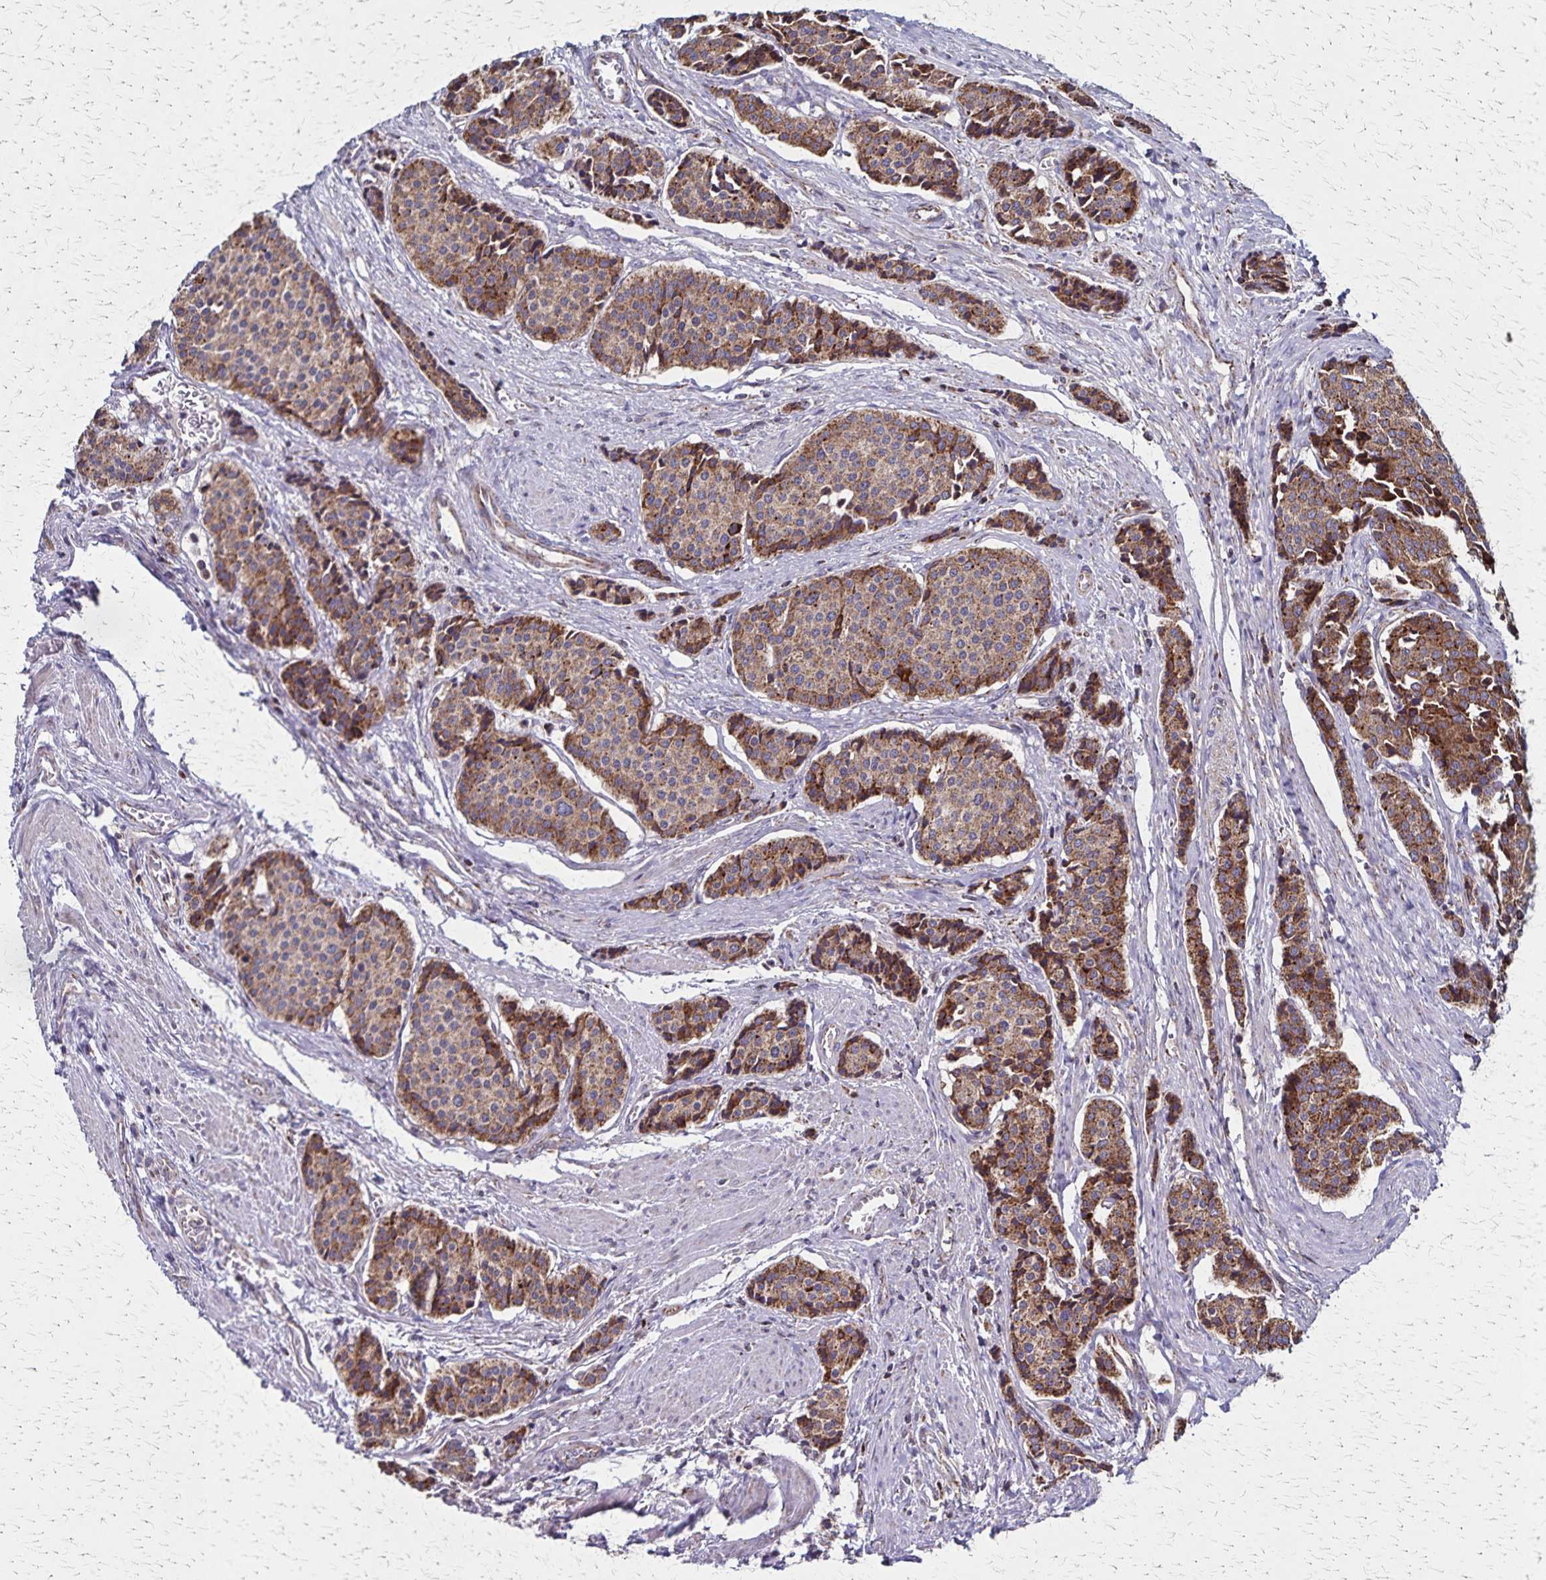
{"staining": {"intensity": "moderate", "quantity": ">75%", "location": "cytoplasmic/membranous"}, "tissue": "carcinoid", "cell_type": "Tumor cells", "image_type": "cancer", "snomed": [{"axis": "morphology", "description": "Carcinoid, malignant, NOS"}, {"axis": "topography", "description": "Small intestine"}], "caption": "Moderate cytoplasmic/membranous staining for a protein is identified in about >75% of tumor cells of carcinoid using IHC.", "gene": "NFS1", "patient": {"sex": "male", "age": 73}}